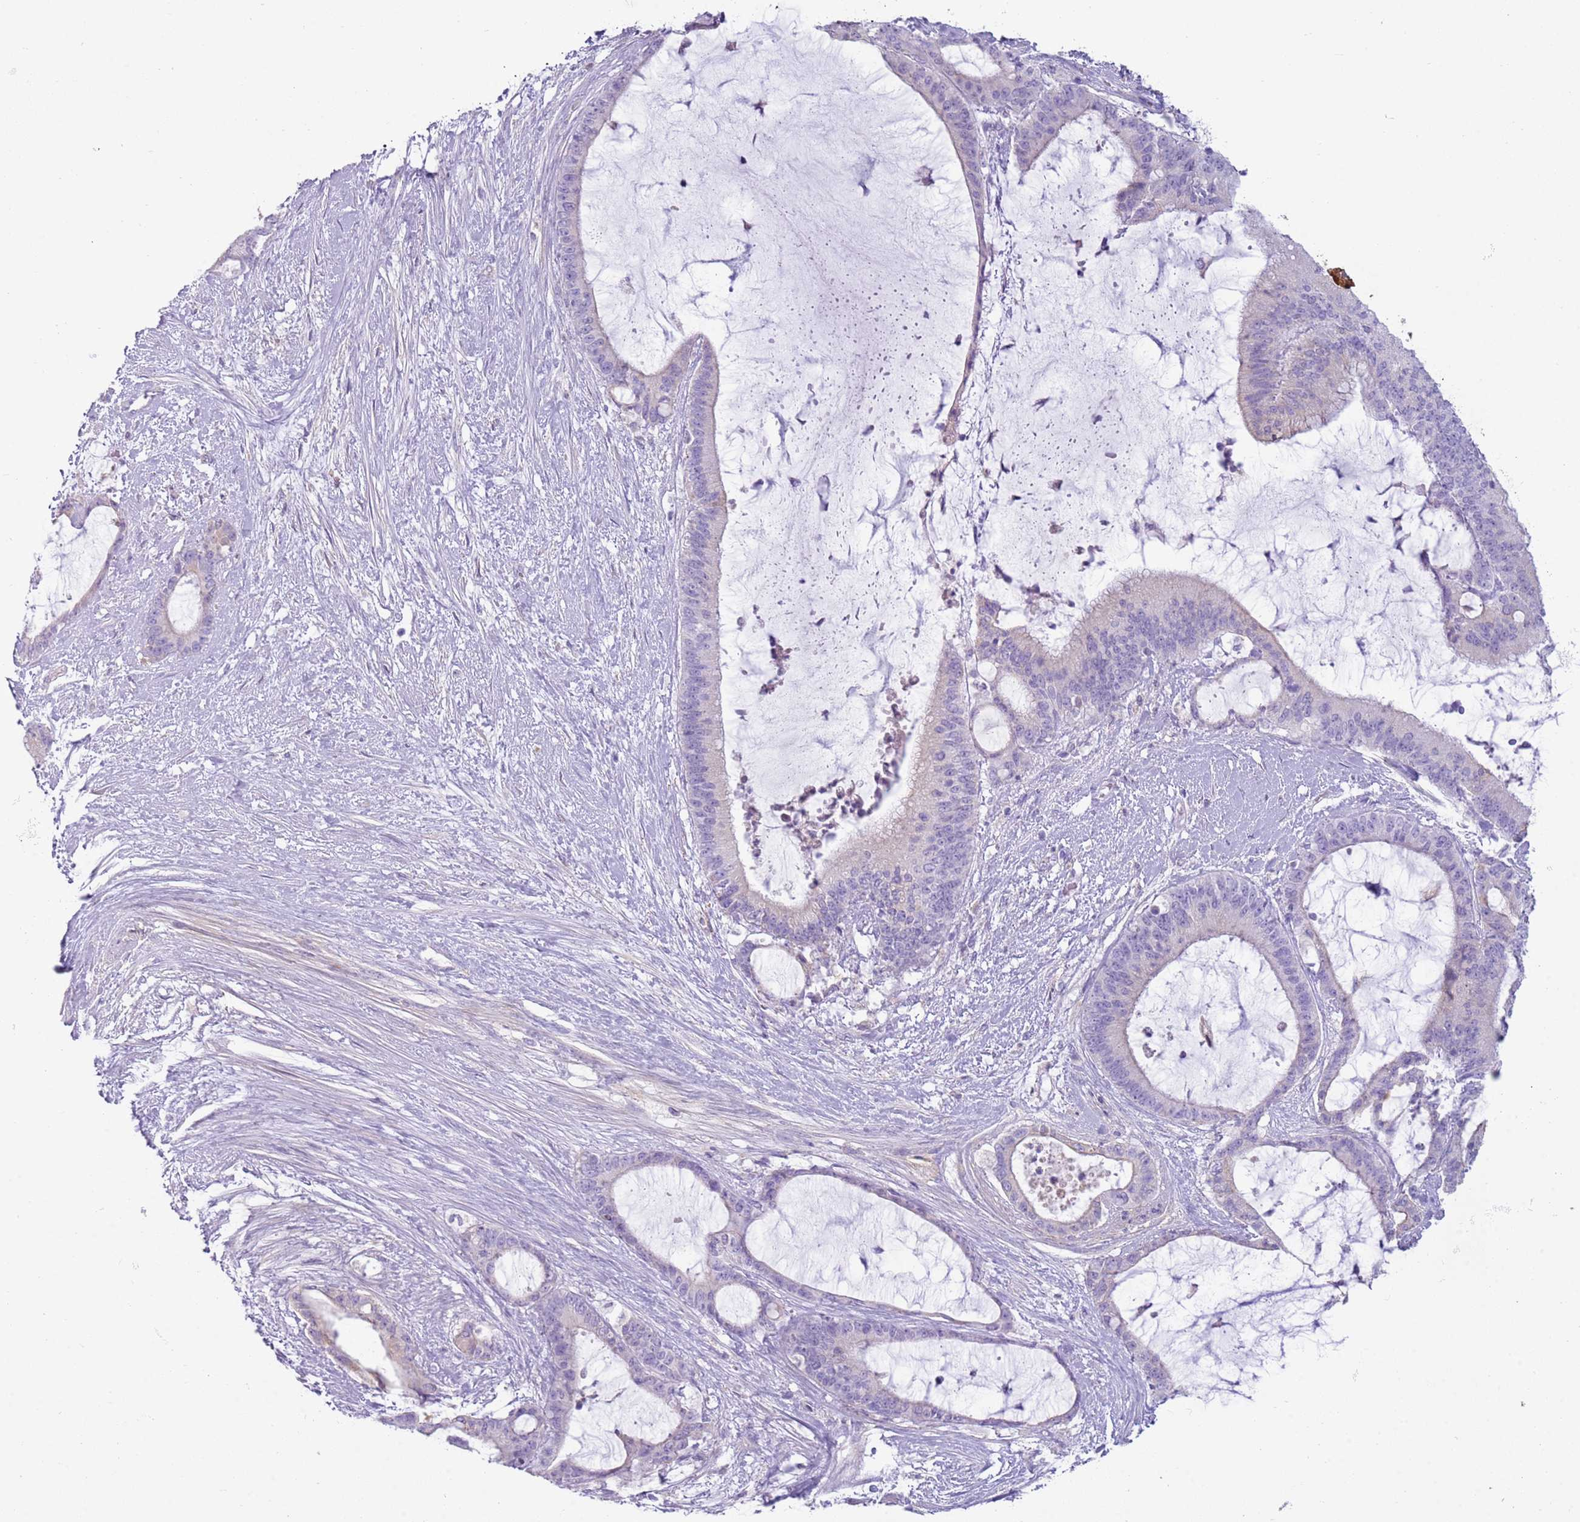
{"staining": {"intensity": "negative", "quantity": "none", "location": "none"}, "tissue": "liver cancer", "cell_type": "Tumor cells", "image_type": "cancer", "snomed": [{"axis": "morphology", "description": "Normal tissue, NOS"}, {"axis": "morphology", "description": "Cholangiocarcinoma"}, {"axis": "topography", "description": "Liver"}, {"axis": "topography", "description": "Peripheral nerve tissue"}], "caption": "There is no significant positivity in tumor cells of liver cancer (cholangiocarcinoma).", "gene": "OAF", "patient": {"sex": "female", "age": 73}}